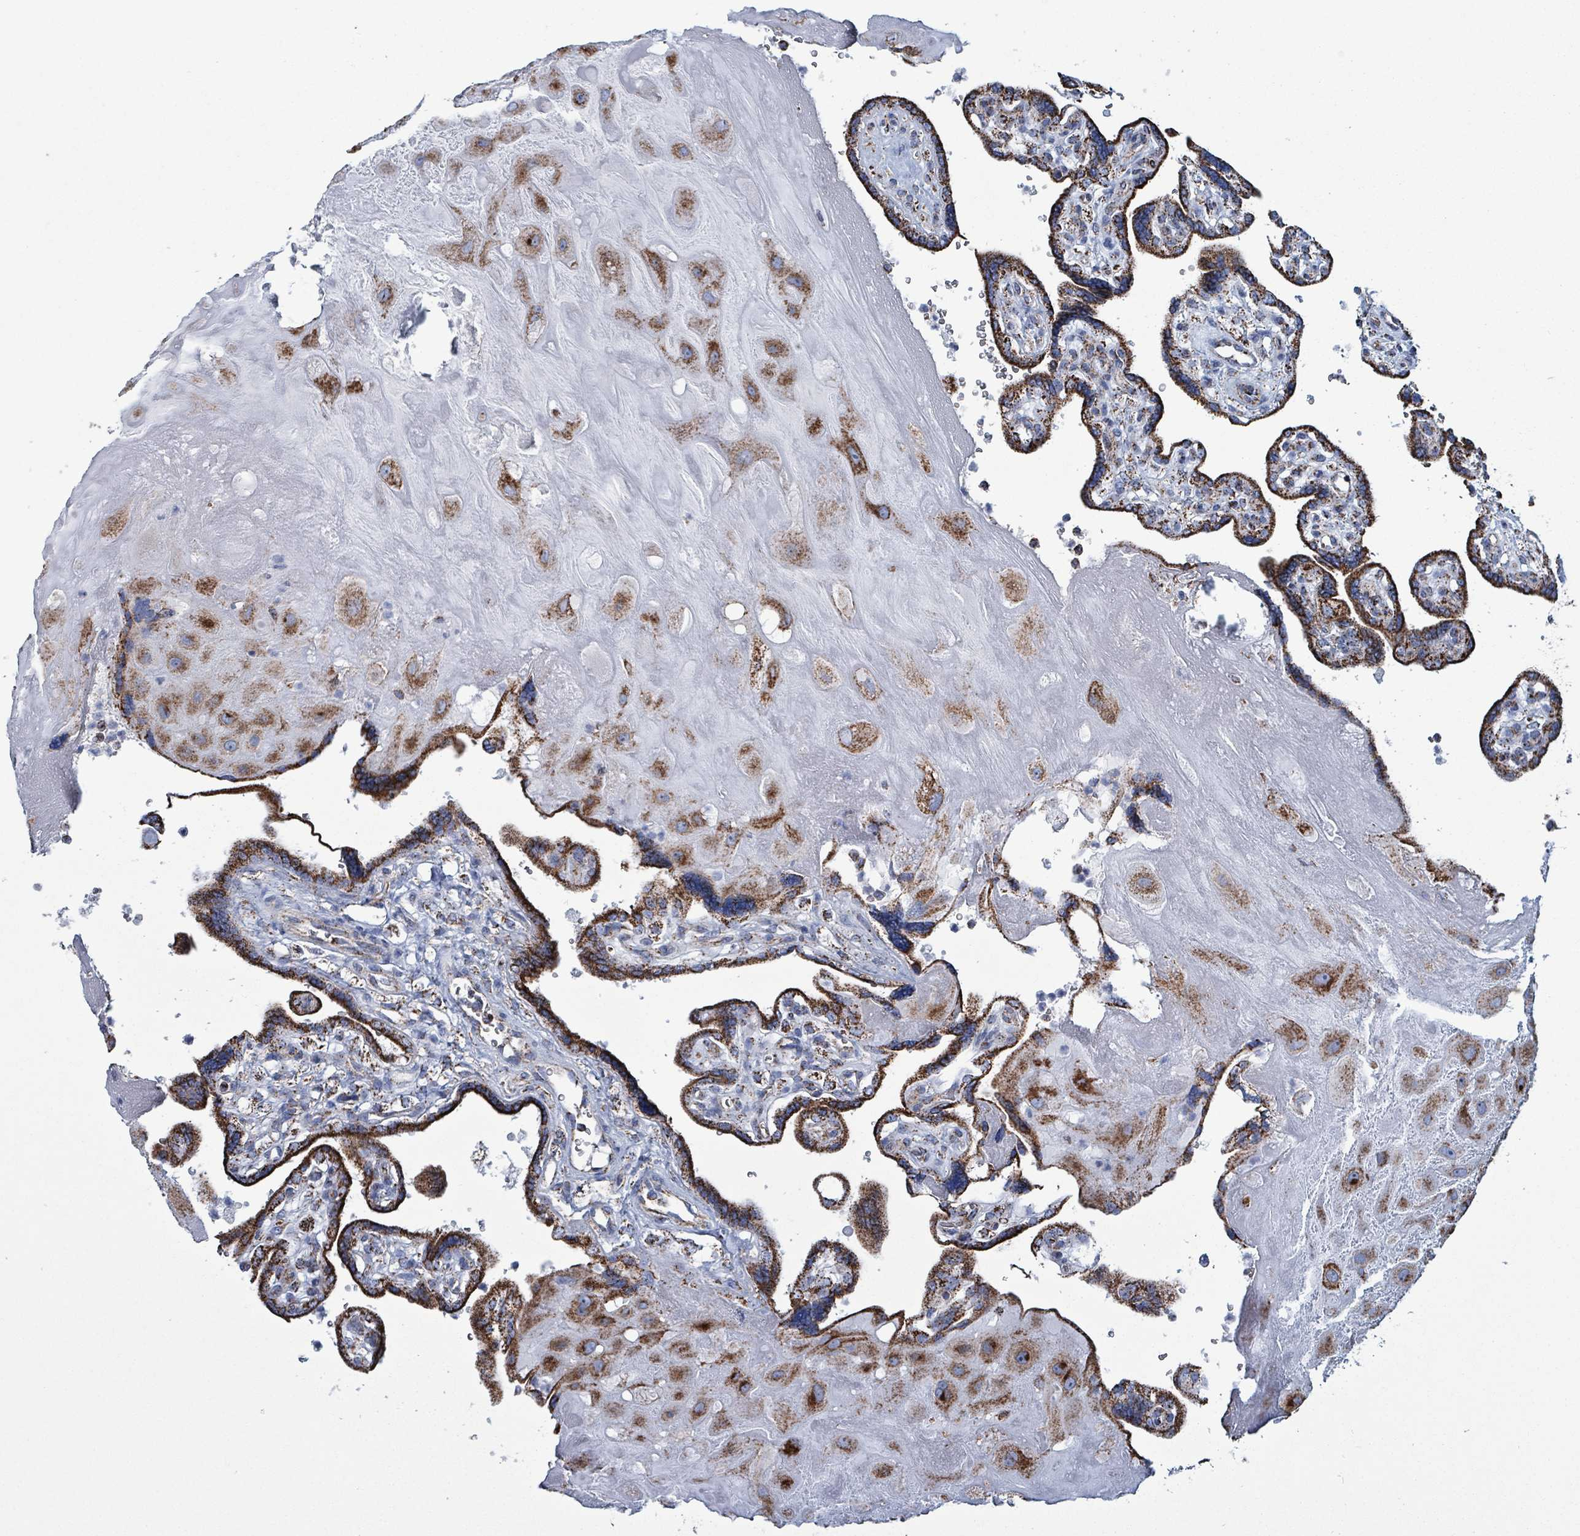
{"staining": {"intensity": "strong", "quantity": ">75%", "location": "cytoplasmic/membranous"}, "tissue": "placenta", "cell_type": "Decidual cells", "image_type": "normal", "snomed": [{"axis": "morphology", "description": "Normal tissue, NOS"}, {"axis": "topography", "description": "Placenta"}], "caption": "Strong cytoplasmic/membranous protein positivity is seen in approximately >75% of decidual cells in placenta.", "gene": "IDH3B", "patient": {"sex": "female", "age": 39}}